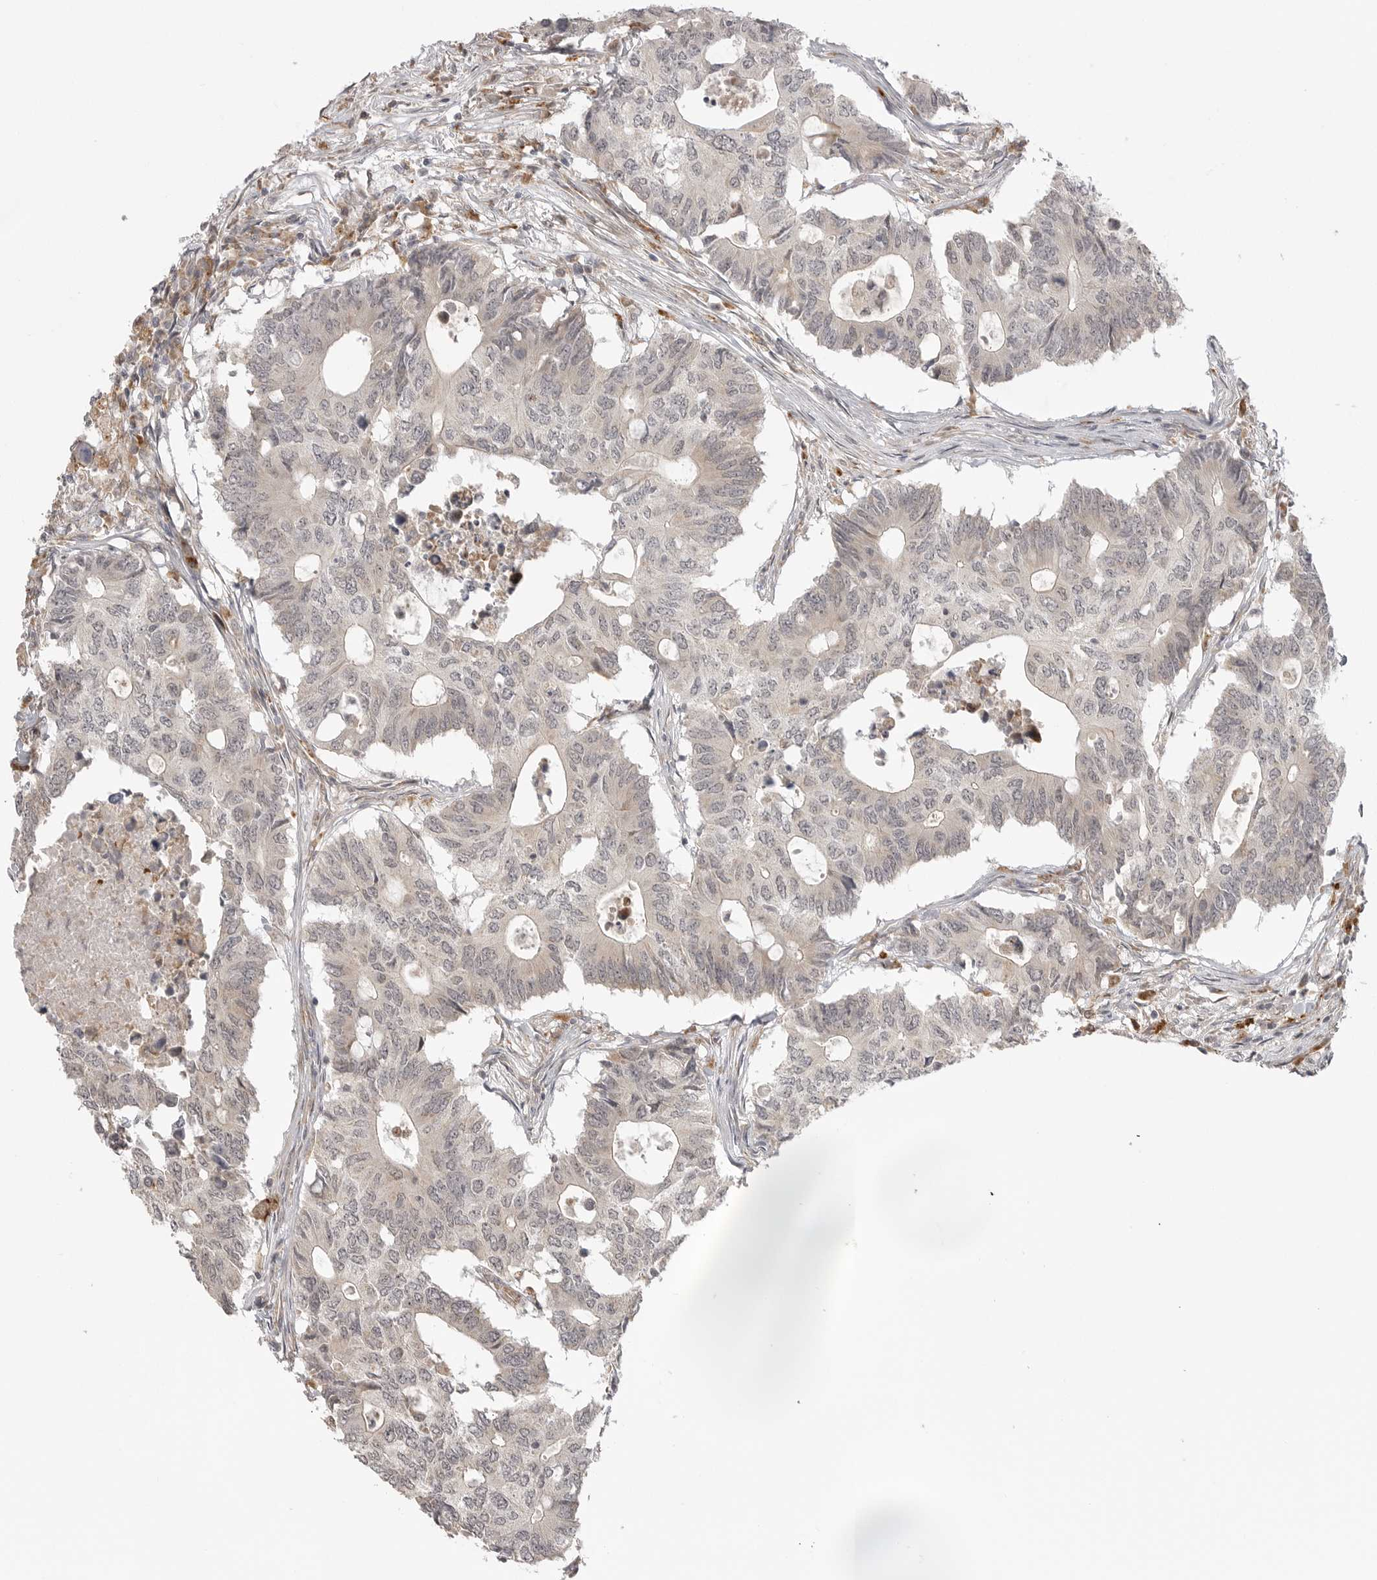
{"staining": {"intensity": "negative", "quantity": "none", "location": "none"}, "tissue": "colorectal cancer", "cell_type": "Tumor cells", "image_type": "cancer", "snomed": [{"axis": "morphology", "description": "Adenocarcinoma, NOS"}, {"axis": "topography", "description": "Colon"}], "caption": "Human adenocarcinoma (colorectal) stained for a protein using IHC shows no staining in tumor cells.", "gene": "KALRN", "patient": {"sex": "male", "age": 71}}